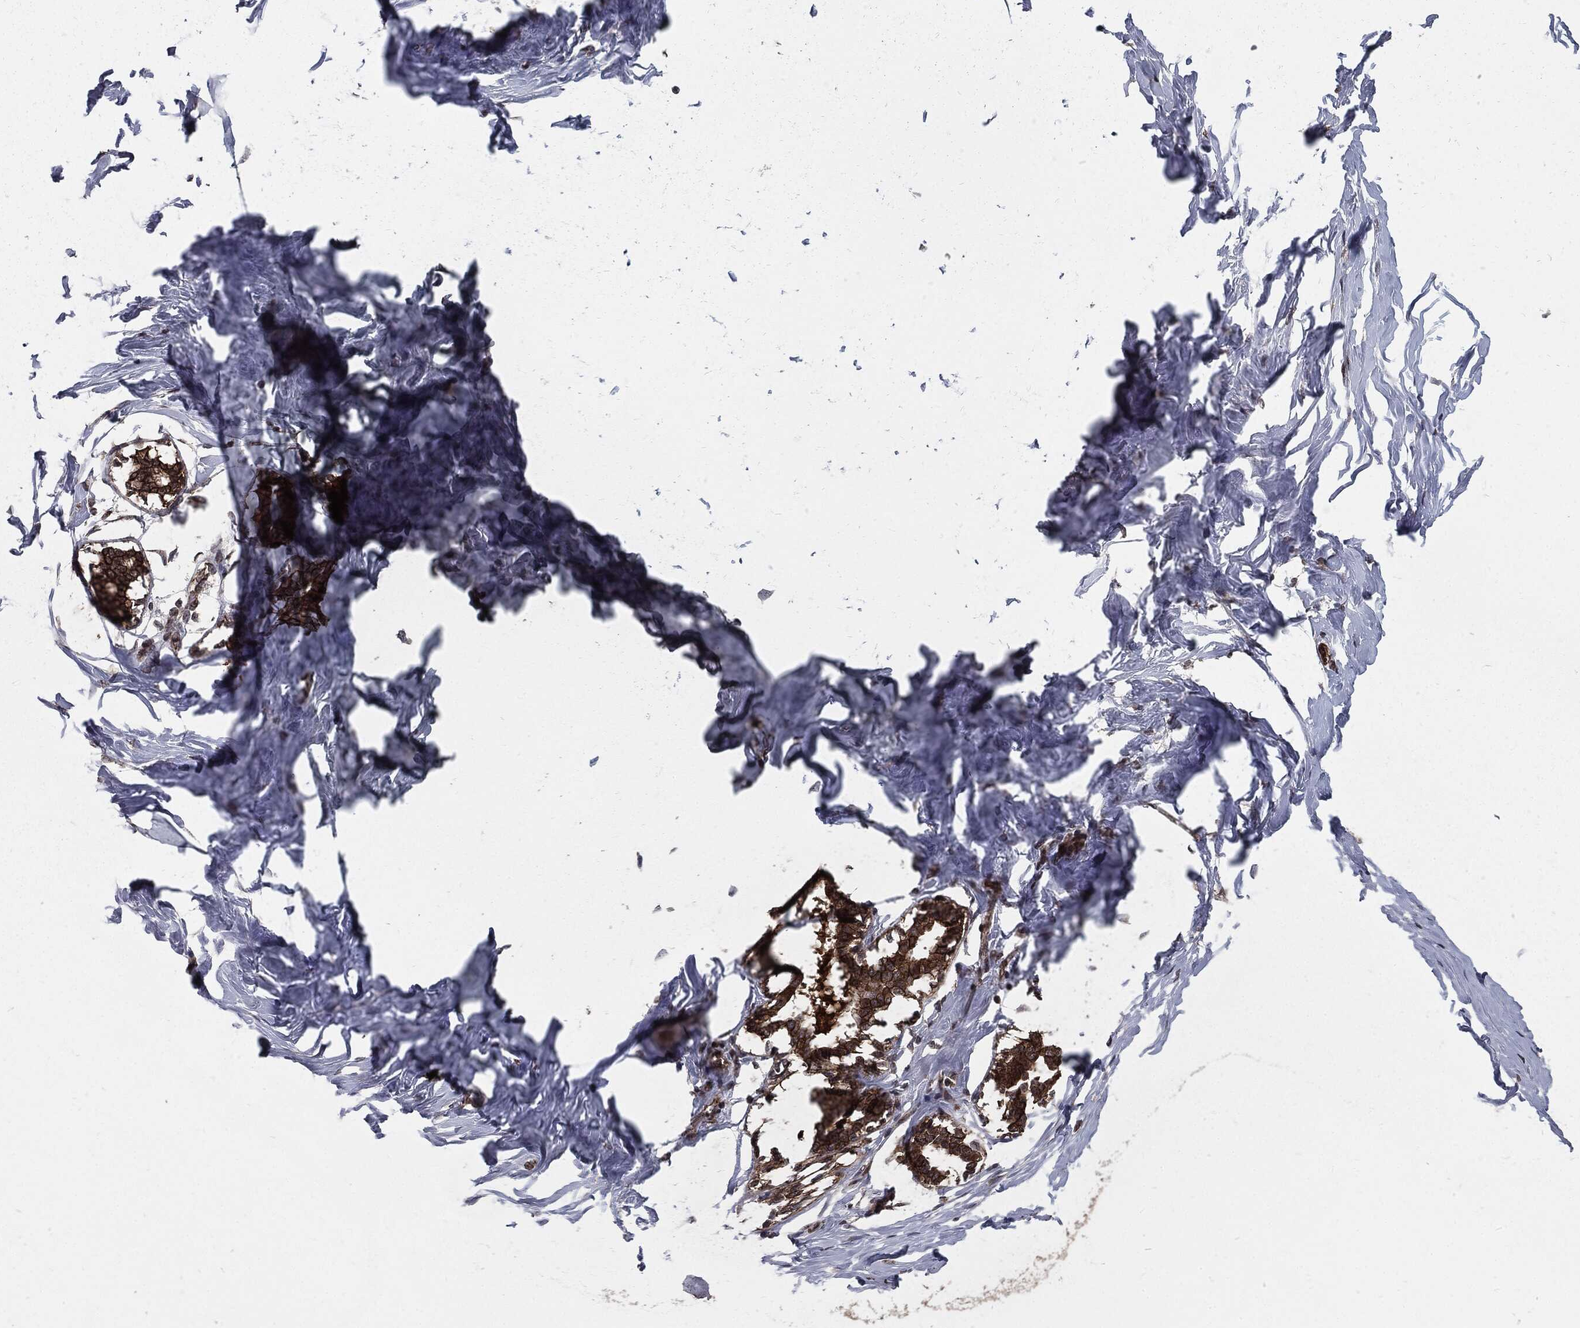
{"staining": {"intensity": "strong", "quantity": ">75%", "location": "cytoplasmic/membranous"}, "tissue": "breast", "cell_type": "Glandular cells", "image_type": "normal", "snomed": [{"axis": "morphology", "description": "Normal tissue, NOS"}, {"axis": "morphology", "description": "Lobular carcinoma, in situ"}, {"axis": "topography", "description": "Breast"}], "caption": "Immunohistochemistry staining of normal breast, which shows high levels of strong cytoplasmic/membranous positivity in approximately >75% of glandular cells indicating strong cytoplasmic/membranous protein positivity. The staining was performed using DAB (brown) for protein detection and nuclei were counterstained in hematoxylin (blue).", "gene": "PTPA", "patient": {"sex": "female", "age": 35}}